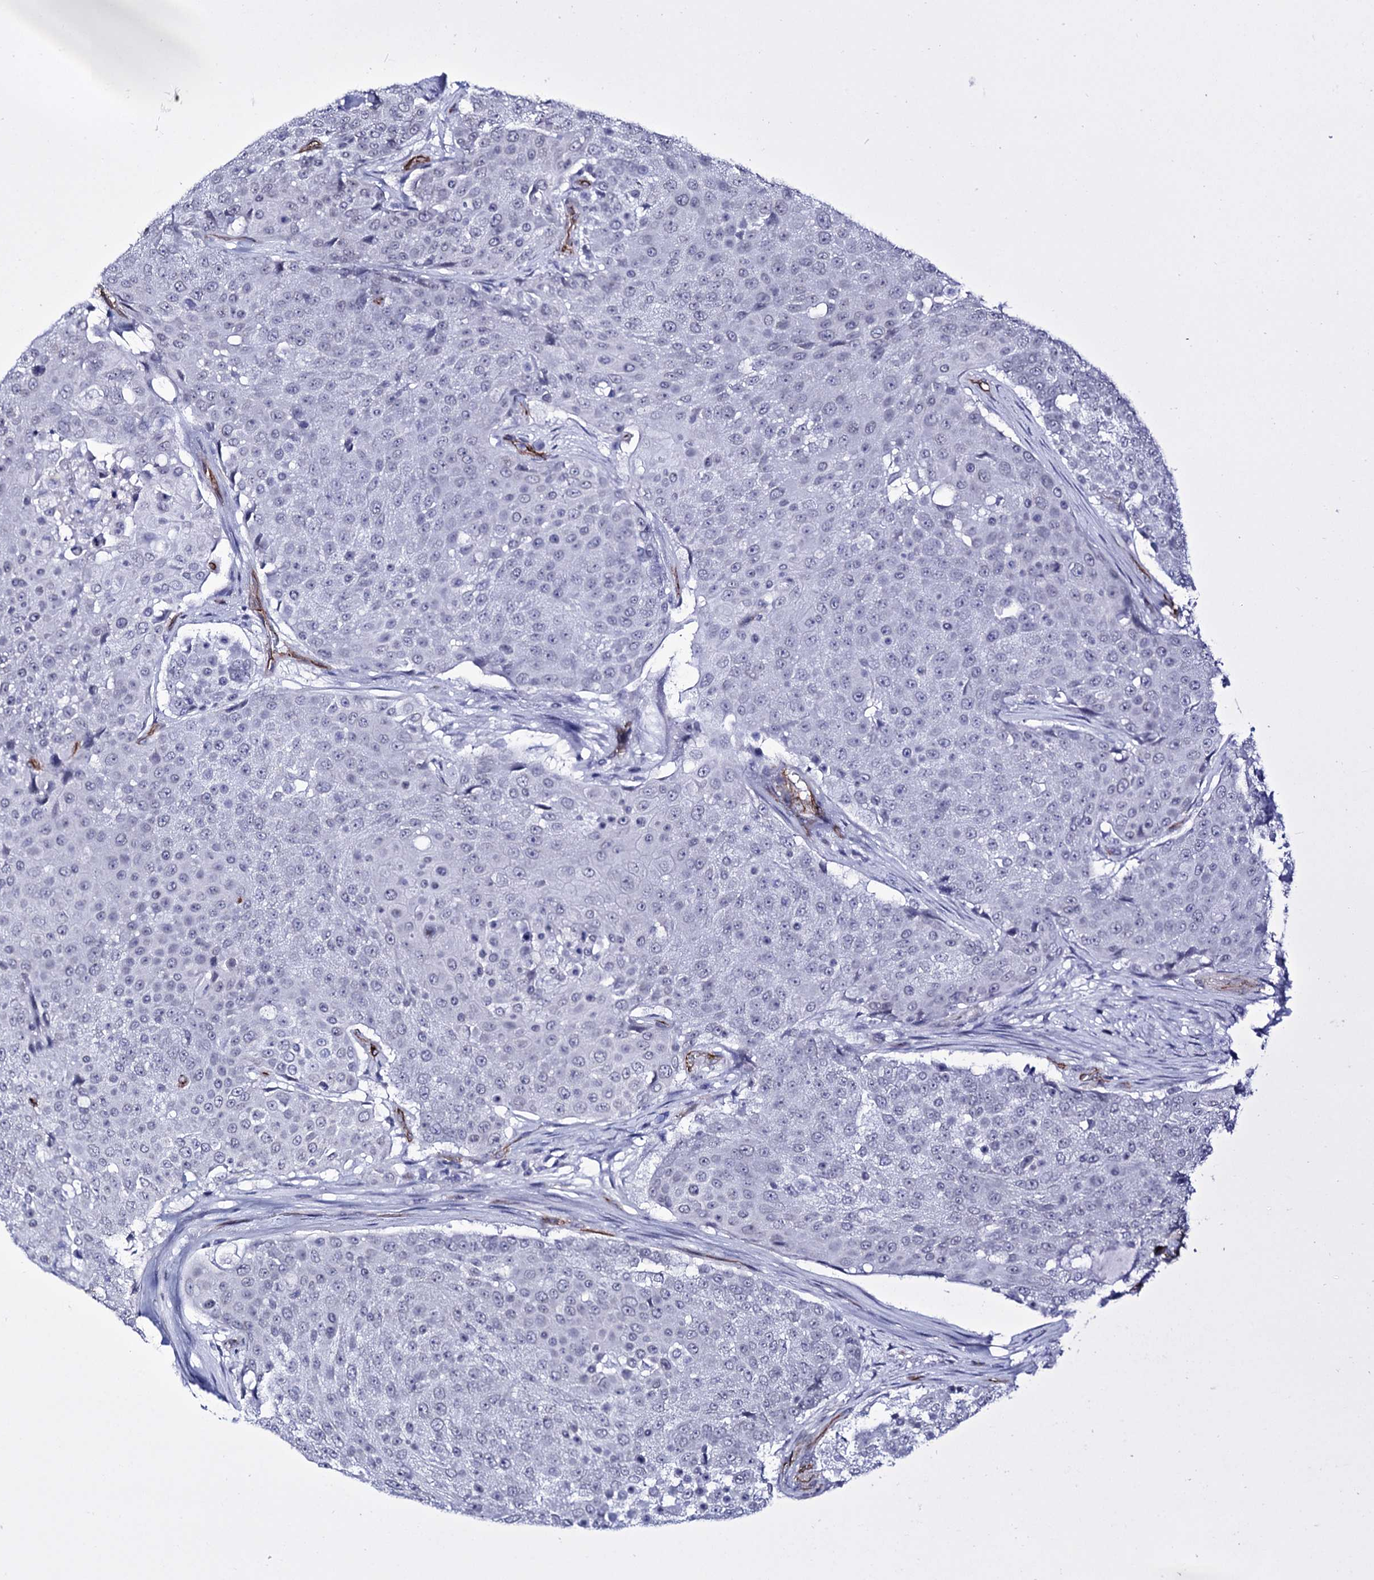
{"staining": {"intensity": "negative", "quantity": "none", "location": "none"}, "tissue": "urothelial cancer", "cell_type": "Tumor cells", "image_type": "cancer", "snomed": [{"axis": "morphology", "description": "Urothelial carcinoma, High grade"}, {"axis": "topography", "description": "Urinary bladder"}], "caption": "Protein analysis of urothelial cancer demonstrates no significant expression in tumor cells.", "gene": "ZC3H12C", "patient": {"sex": "female", "age": 63}}